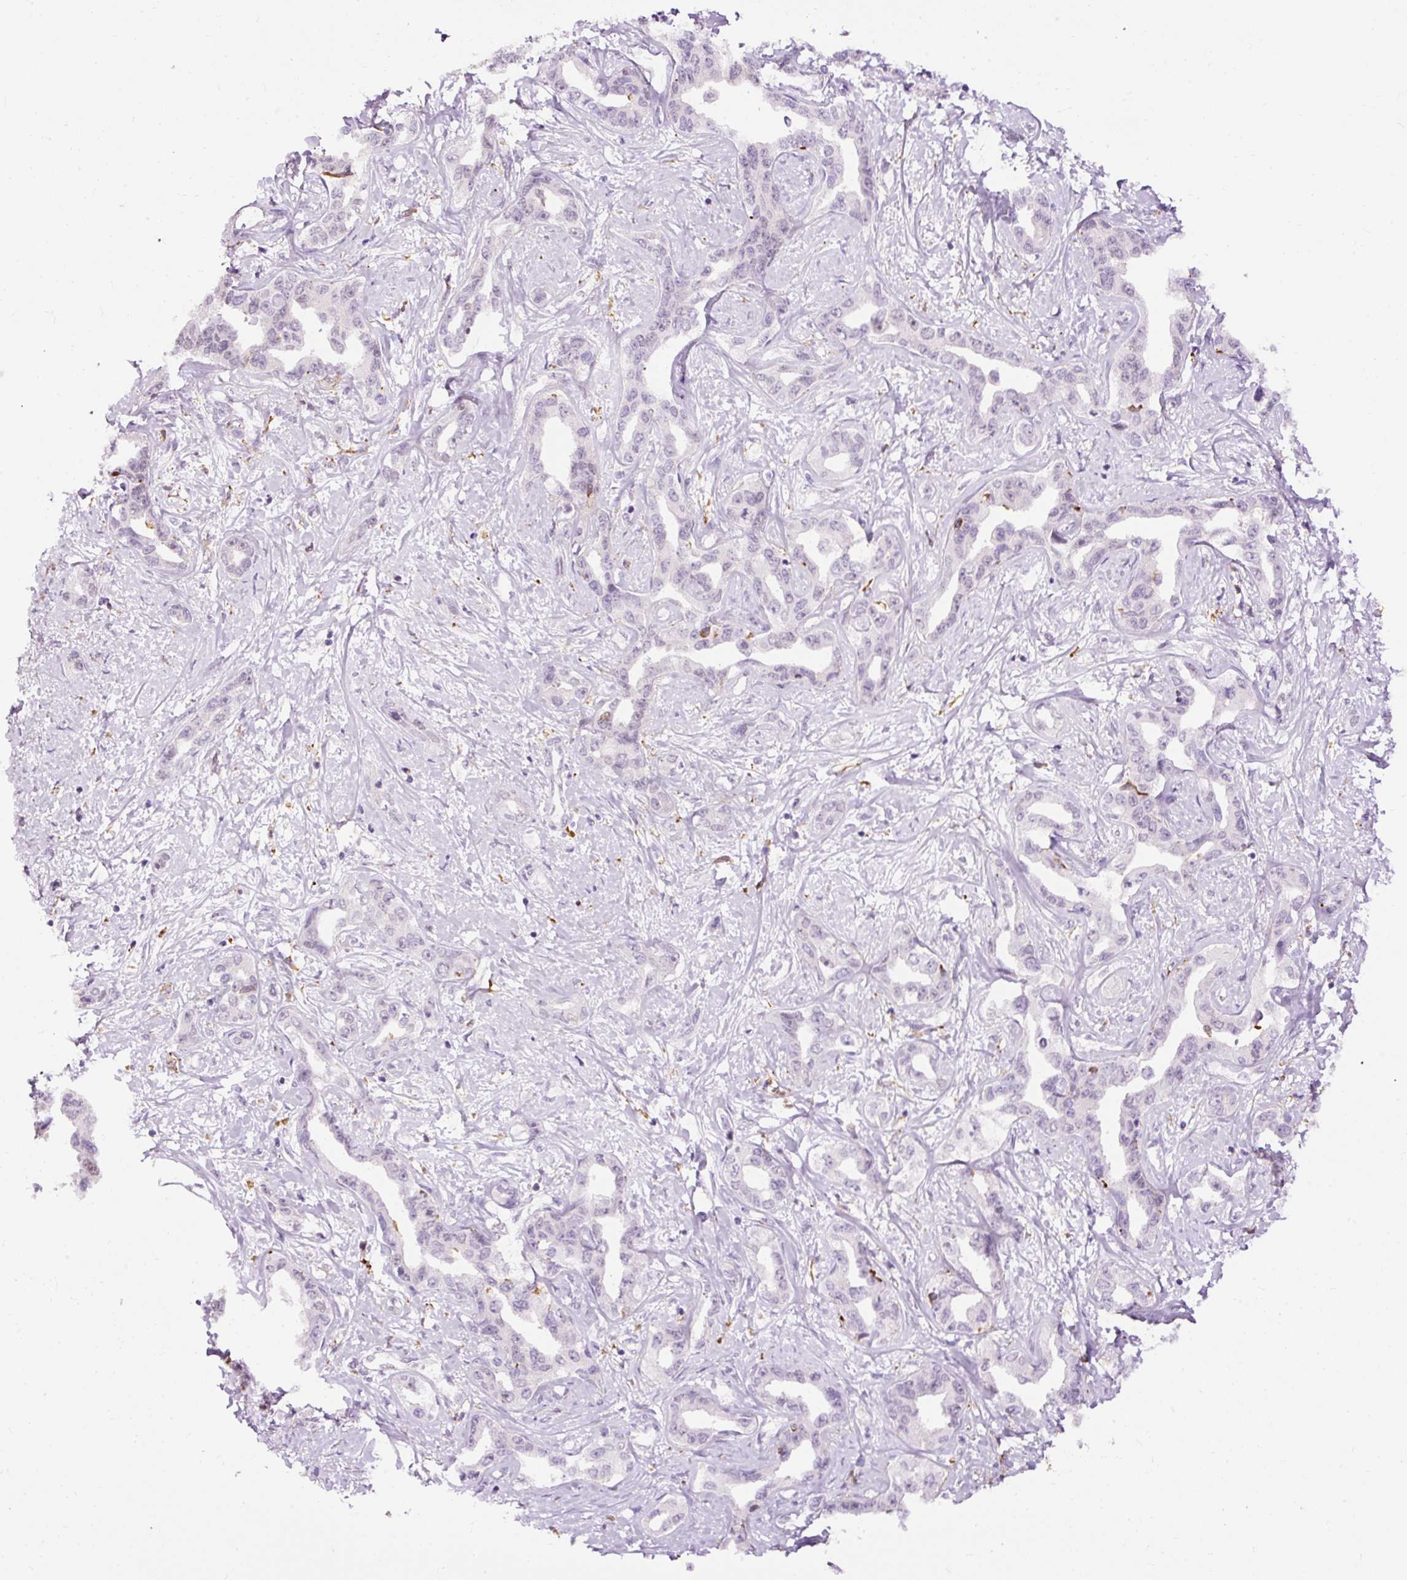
{"staining": {"intensity": "negative", "quantity": "none", "location": "none"}, "tissue": "liver cancer", "cell_type": "Tumor cells", "image_type": "cancer", "snomed": [{"axis": "morphology", "description": "Cholangiocarcinoma"}, {"axis": "topography", "description": "Liver"}], "caption": "Liver cholangiocarcinoma stained for a protein using immunohistochemistry (IHC) exhibits no staining tumor cells.", "gene": "LY86", "patient": {"sex": "male", "age": 59}}